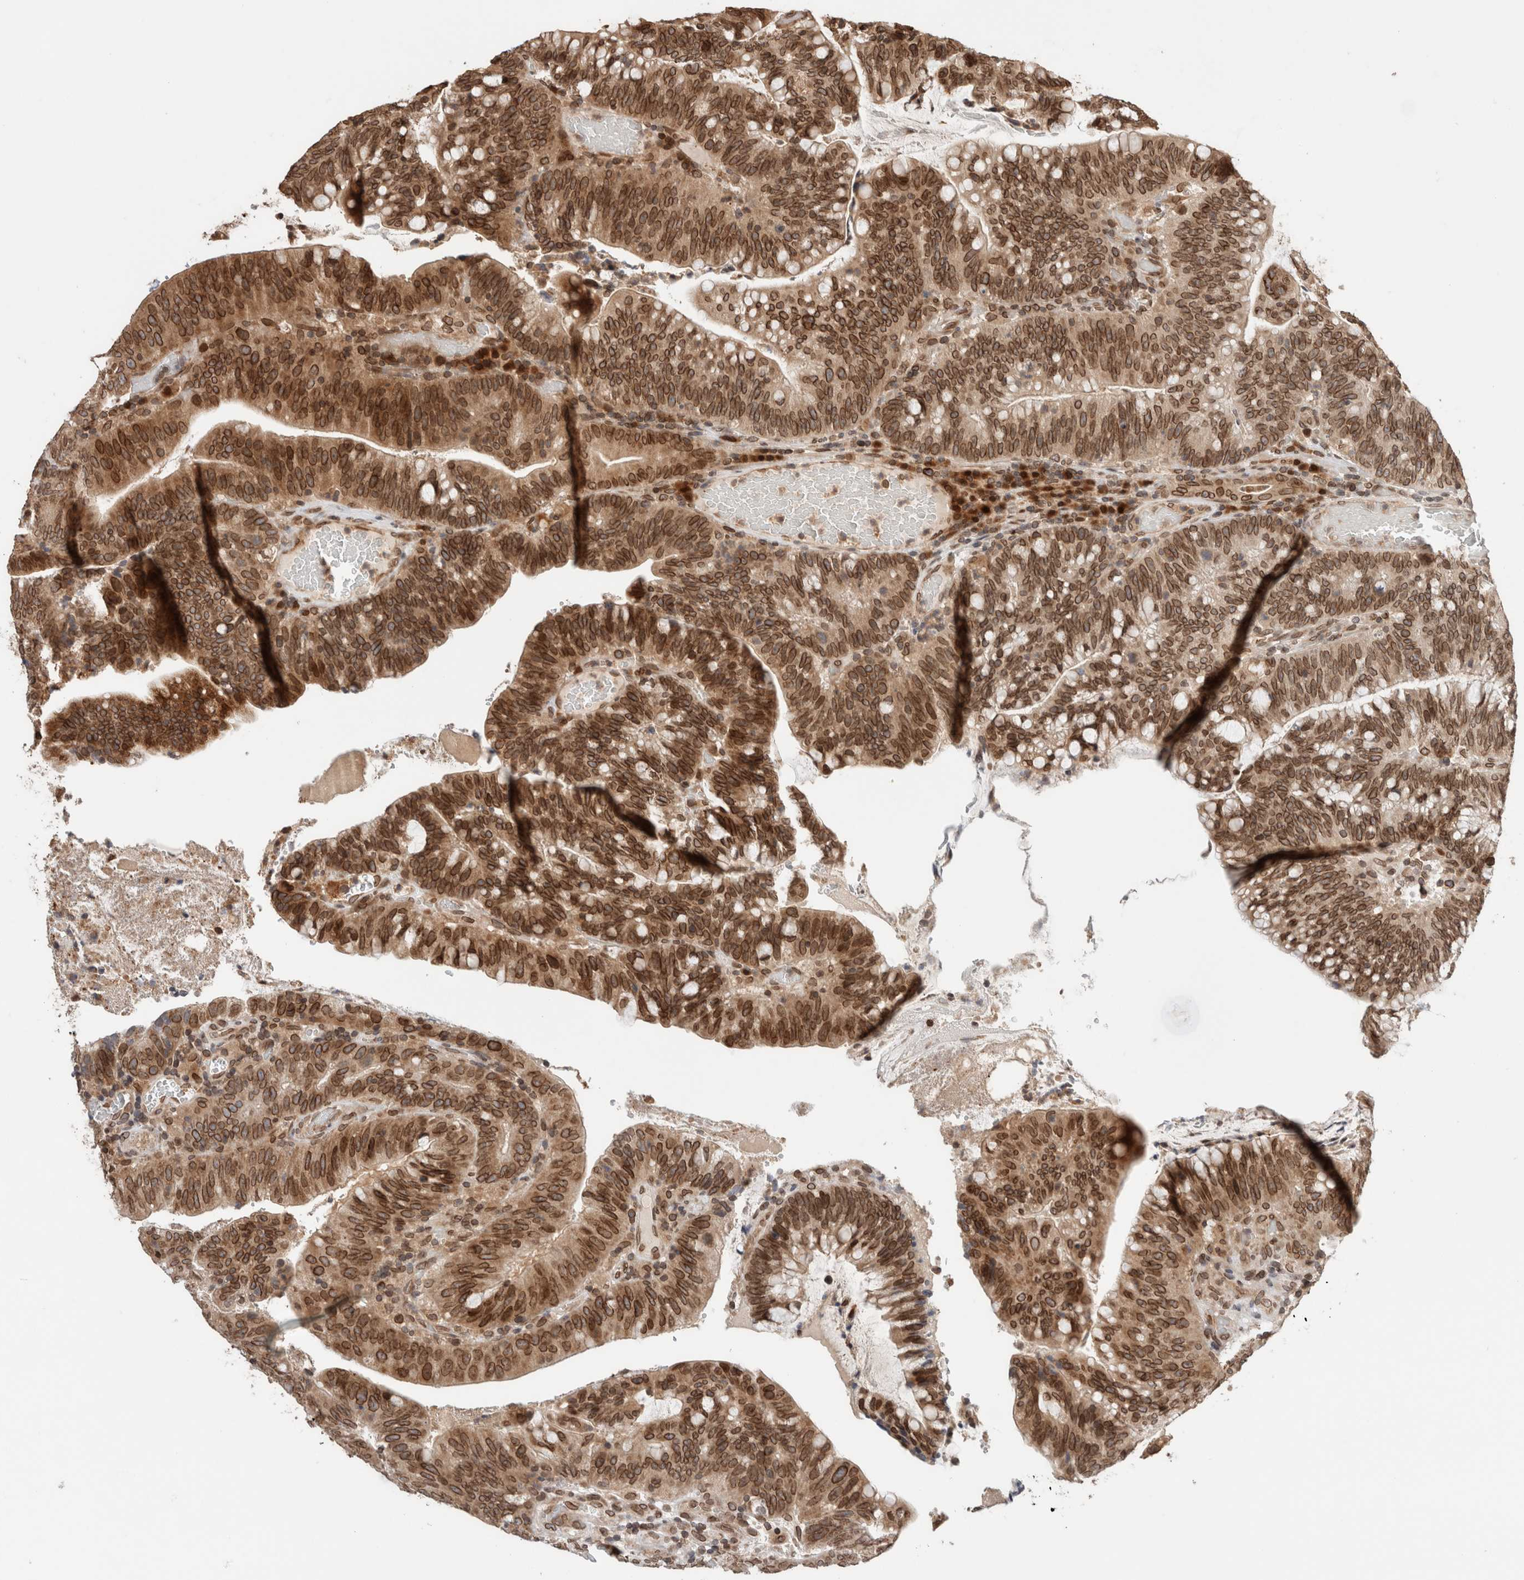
{"staining": {"intensity": "strong", "quantity": ">75%", "location": "cytoplasmic/membranous,nuclear"}, "tissue": "colorectal cancer", "cell_type": "Tumor cells", "image_type": "cancer", "snomed": [{"axis": "morphology", "description": "Adenocarcinoma, NOS"}, {"axis": "topography", "description": "Colon"}], "caption": "Tumor cells show high levels of strong cytoplasmic/membranous and nuclear expression in approximately >75% of cells in human colorectal adenocarcinoma.", "gene": "TPR", "patient": {"sex": "female", "age": 66}}